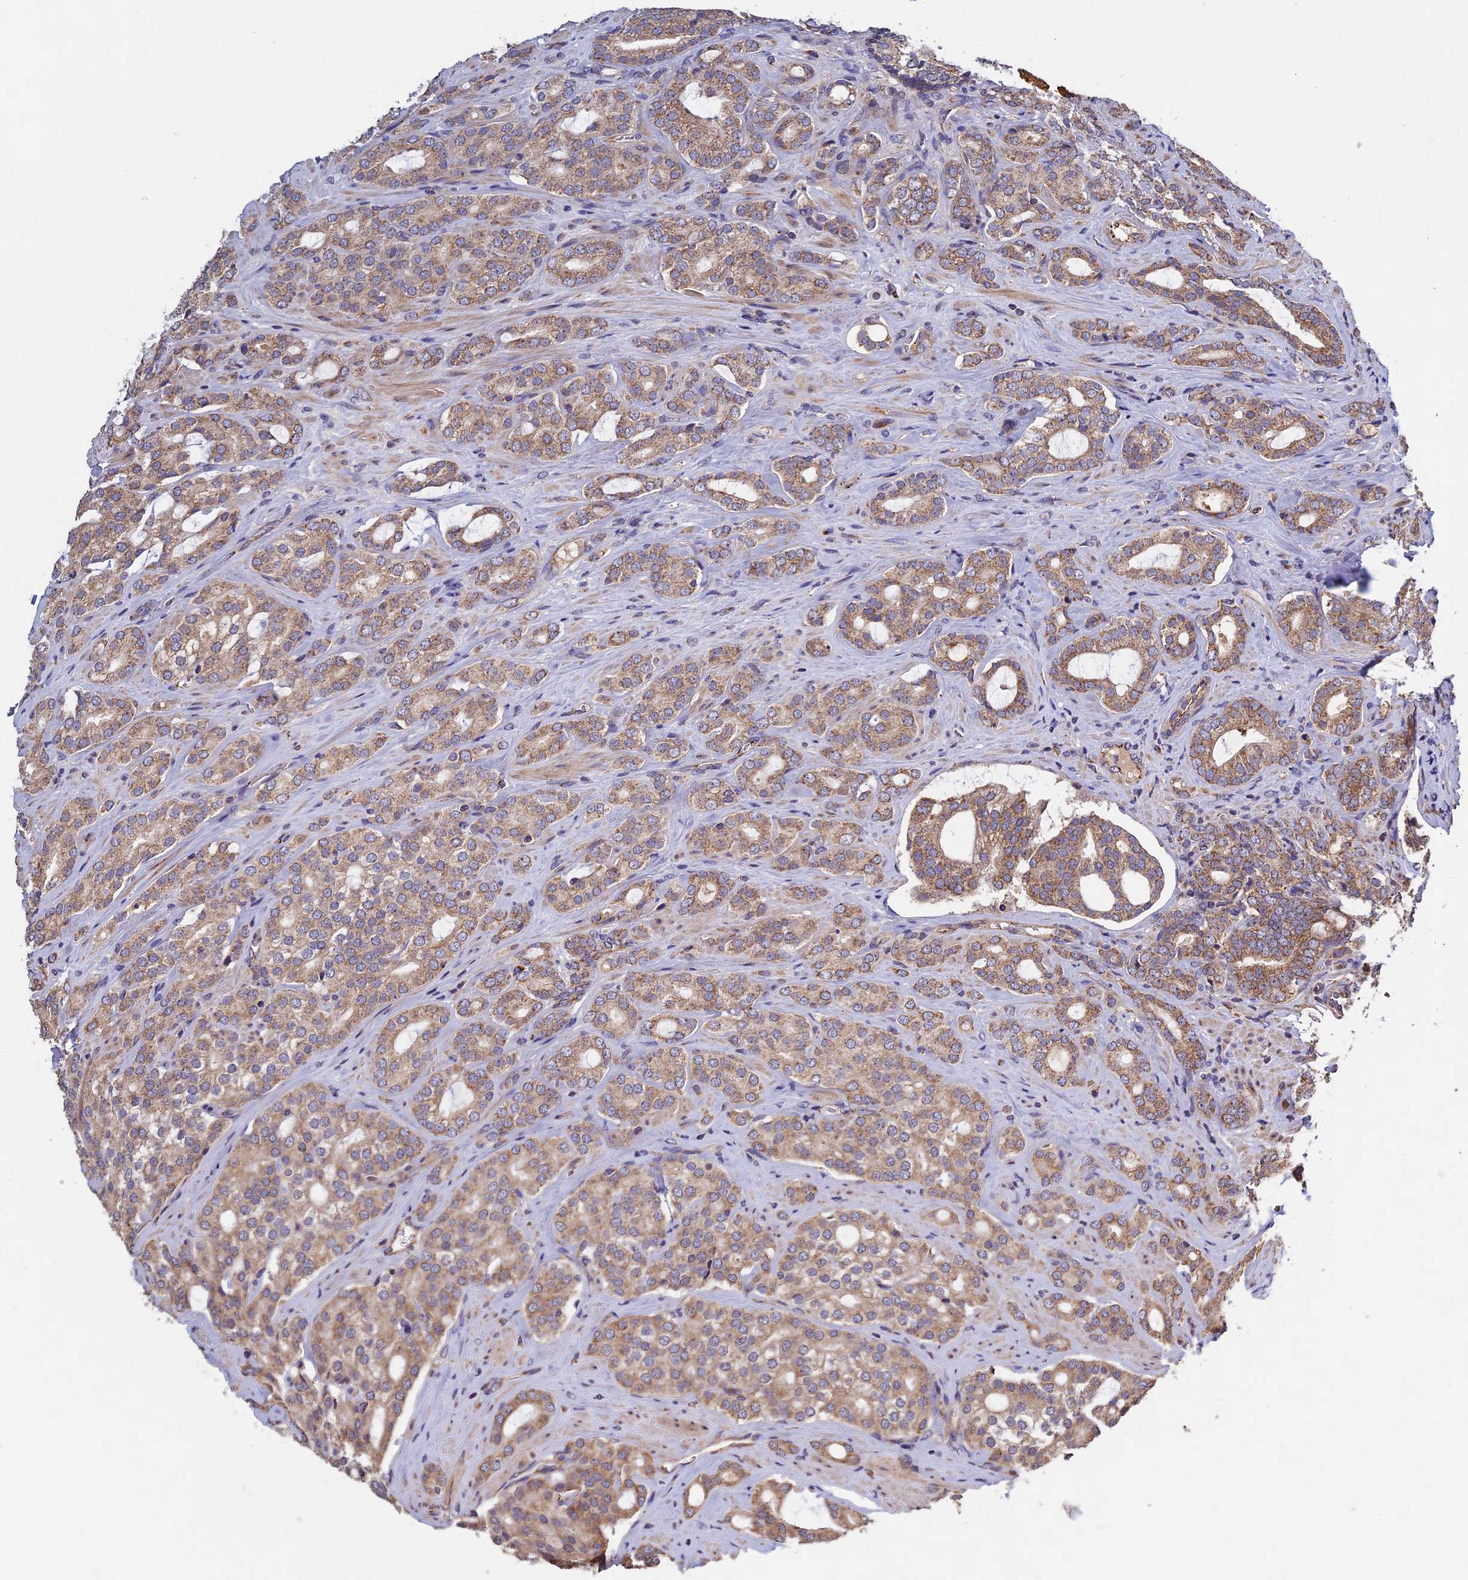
{"staining": {"intensity": "moderate", "quantity": ">75%", "location": "cytoplasmic/membranous"}, "tissue": "prostate cancer", "cell_type": "Tumor cells", "image_type": "cancer", "snomed": [{"axis": "morphology", "description": "Adenocarcinoma, High grade"}, {"axis": "topography", "description": "Prostate"}], "caption": "Moderate cytoplasmic/membranous positivity for a protein is seen in about >75% of tumor cells of prostate cancer using IHC.", "gene": "RNF17", "patient": {"sex": "male", "age": 63}}